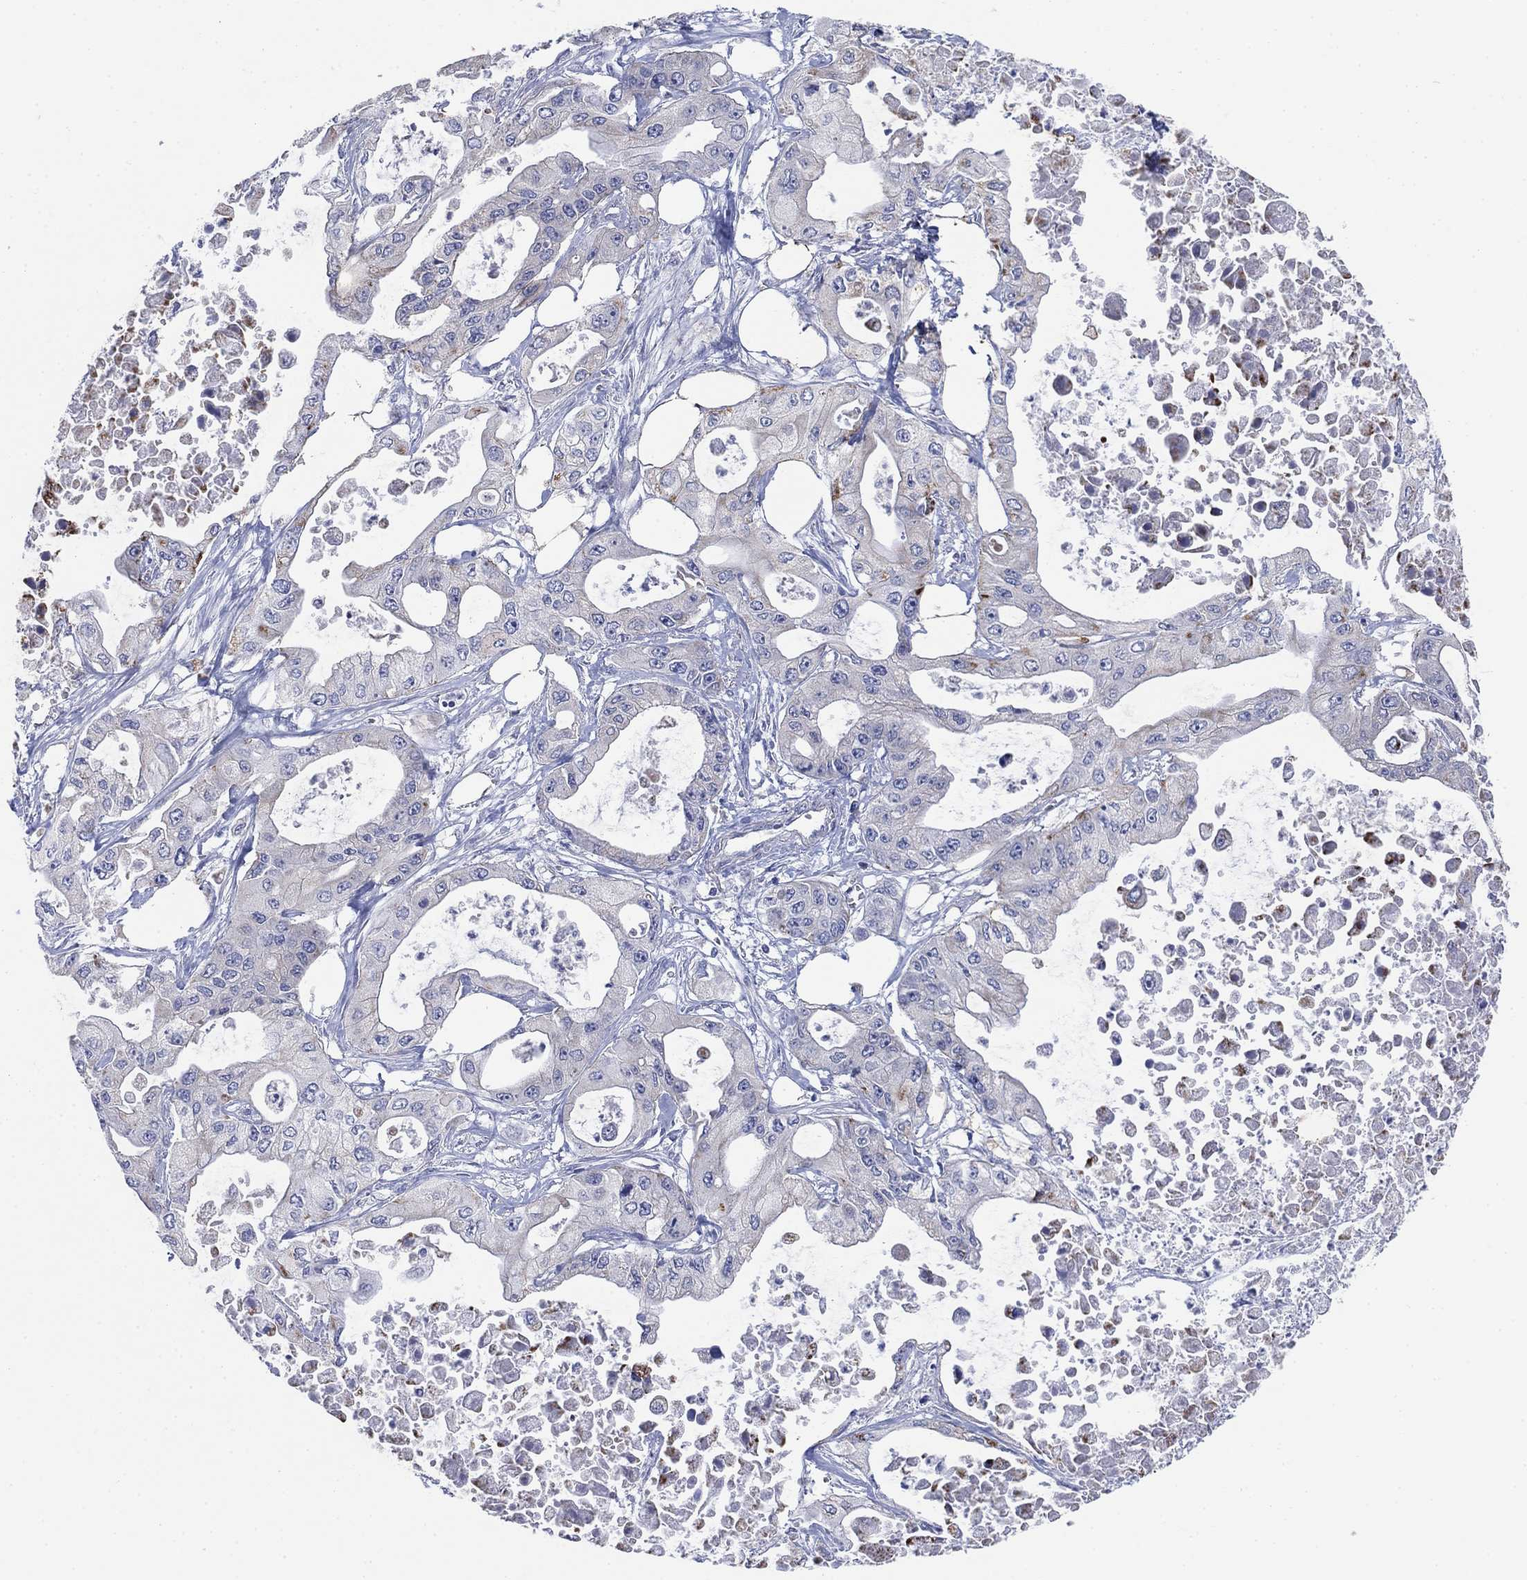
{"staining": {"intensity": "weak", "quantity": "<25%", "location": "cytoplasmic/membranous"}, "tissue": "pancreatic cancer", "cell_type": "Tumor cells", "image_type": "cancer", "snomed": [{"axis": "morphology", "description": "Adenocarcinoma, NOS"}, {"axis": "topography", "description": "Pancreas"}], "caption": "Immunohistochemistry micrograph of human adenocarcinoma (pancreatic) stained for a protein (brown), which exhibits no expression in tumor cells.", "gene": "SCCPDH", "patient": {"sex": "male", "age": 70}}